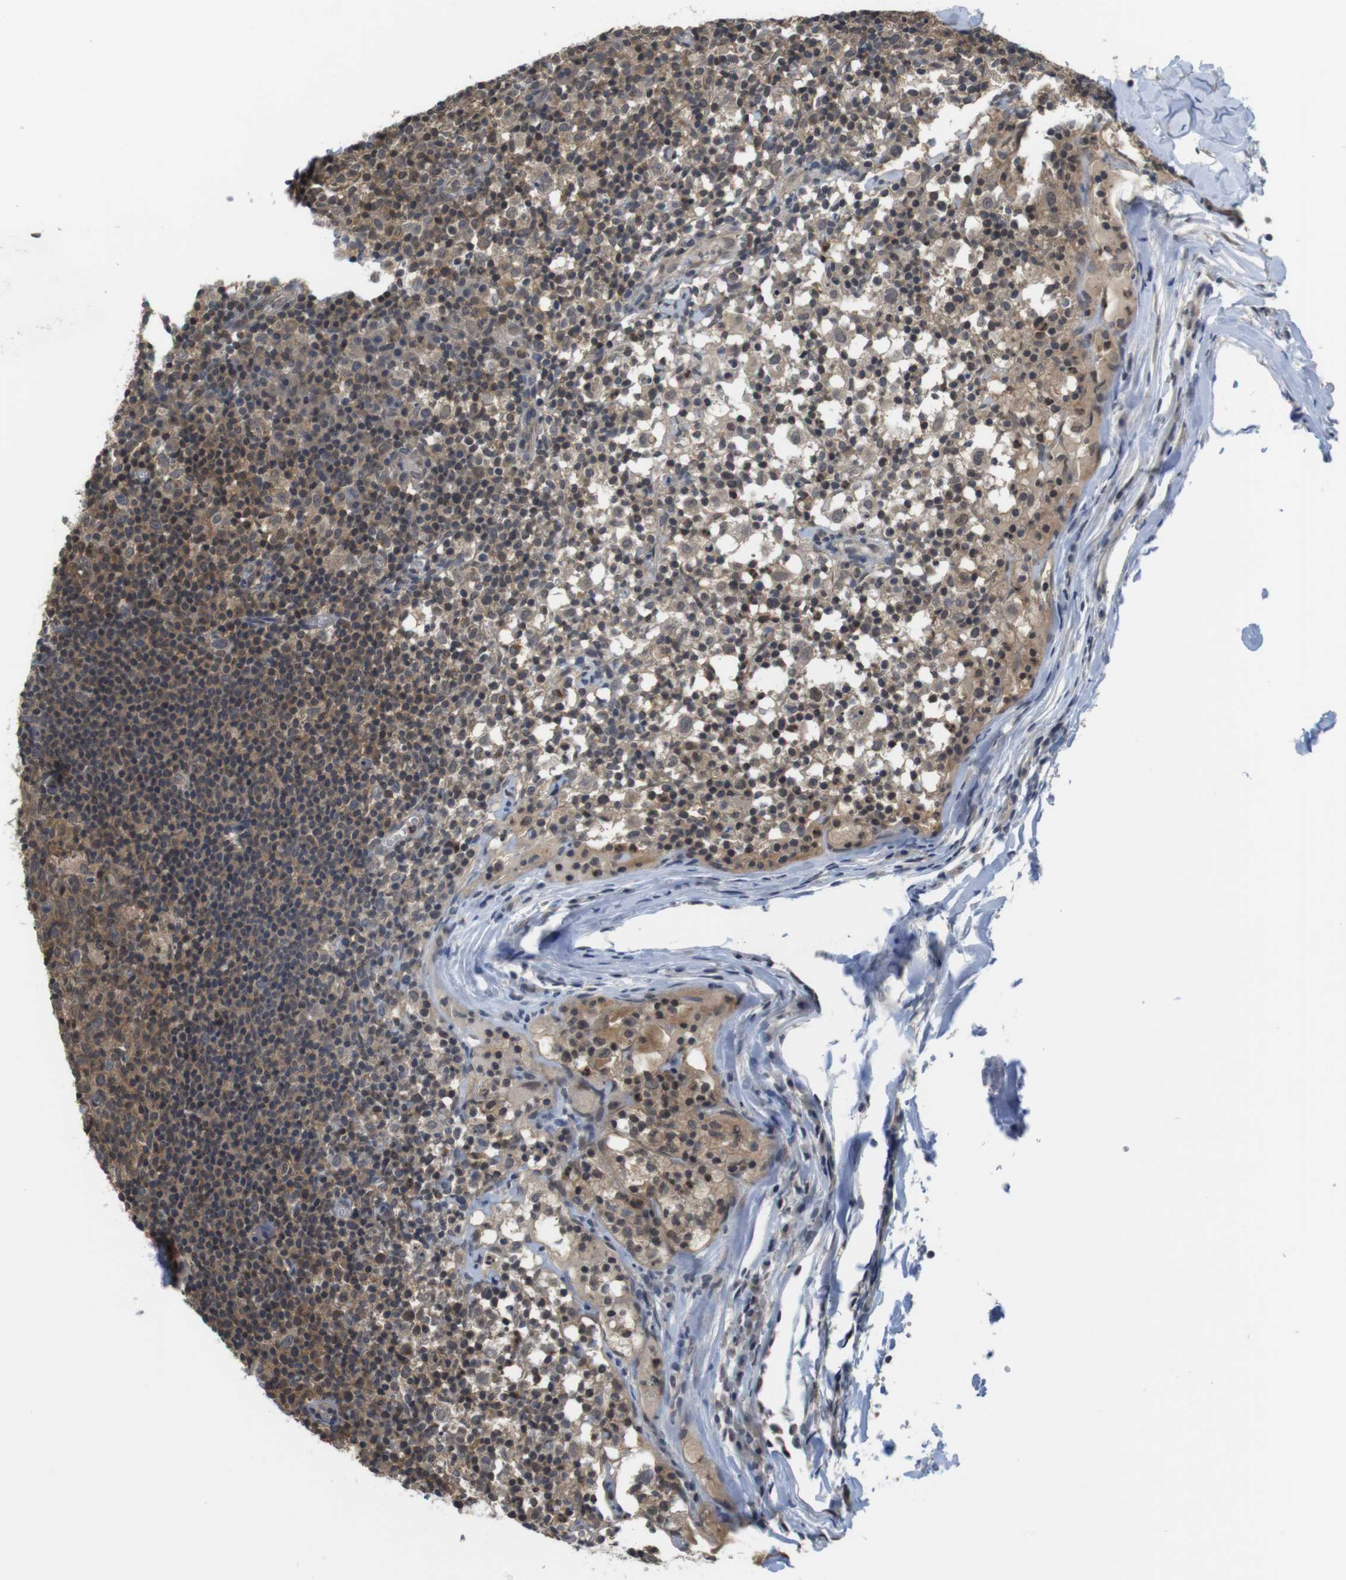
{"staining": {"intensity": "weak", "quantity": ">75%", "location": "cytoplasmic/membranous"}, "tissue": "lymph node", "cell_type": "Germinal center cells", "image_type": "normal", "snomed": [{"axis": "morphology", "description": "Normal tissue, NOS"}, {"axis": "morphology", "description": "Inflammation, NOS"}, {"axis": "topography", "description": "Lymph node"}], "caption": "An immunohistochemistry (IHC) image of benign tissue is shown. Protein staining in brown highlights weak cytoplasmic/membranous positivity in lymph node within germinal center cells. (Brightfield microscopy of DAB IHC at high magnification).", "gene": "FADD", "patient": {"sex": "male", "age": 55}}